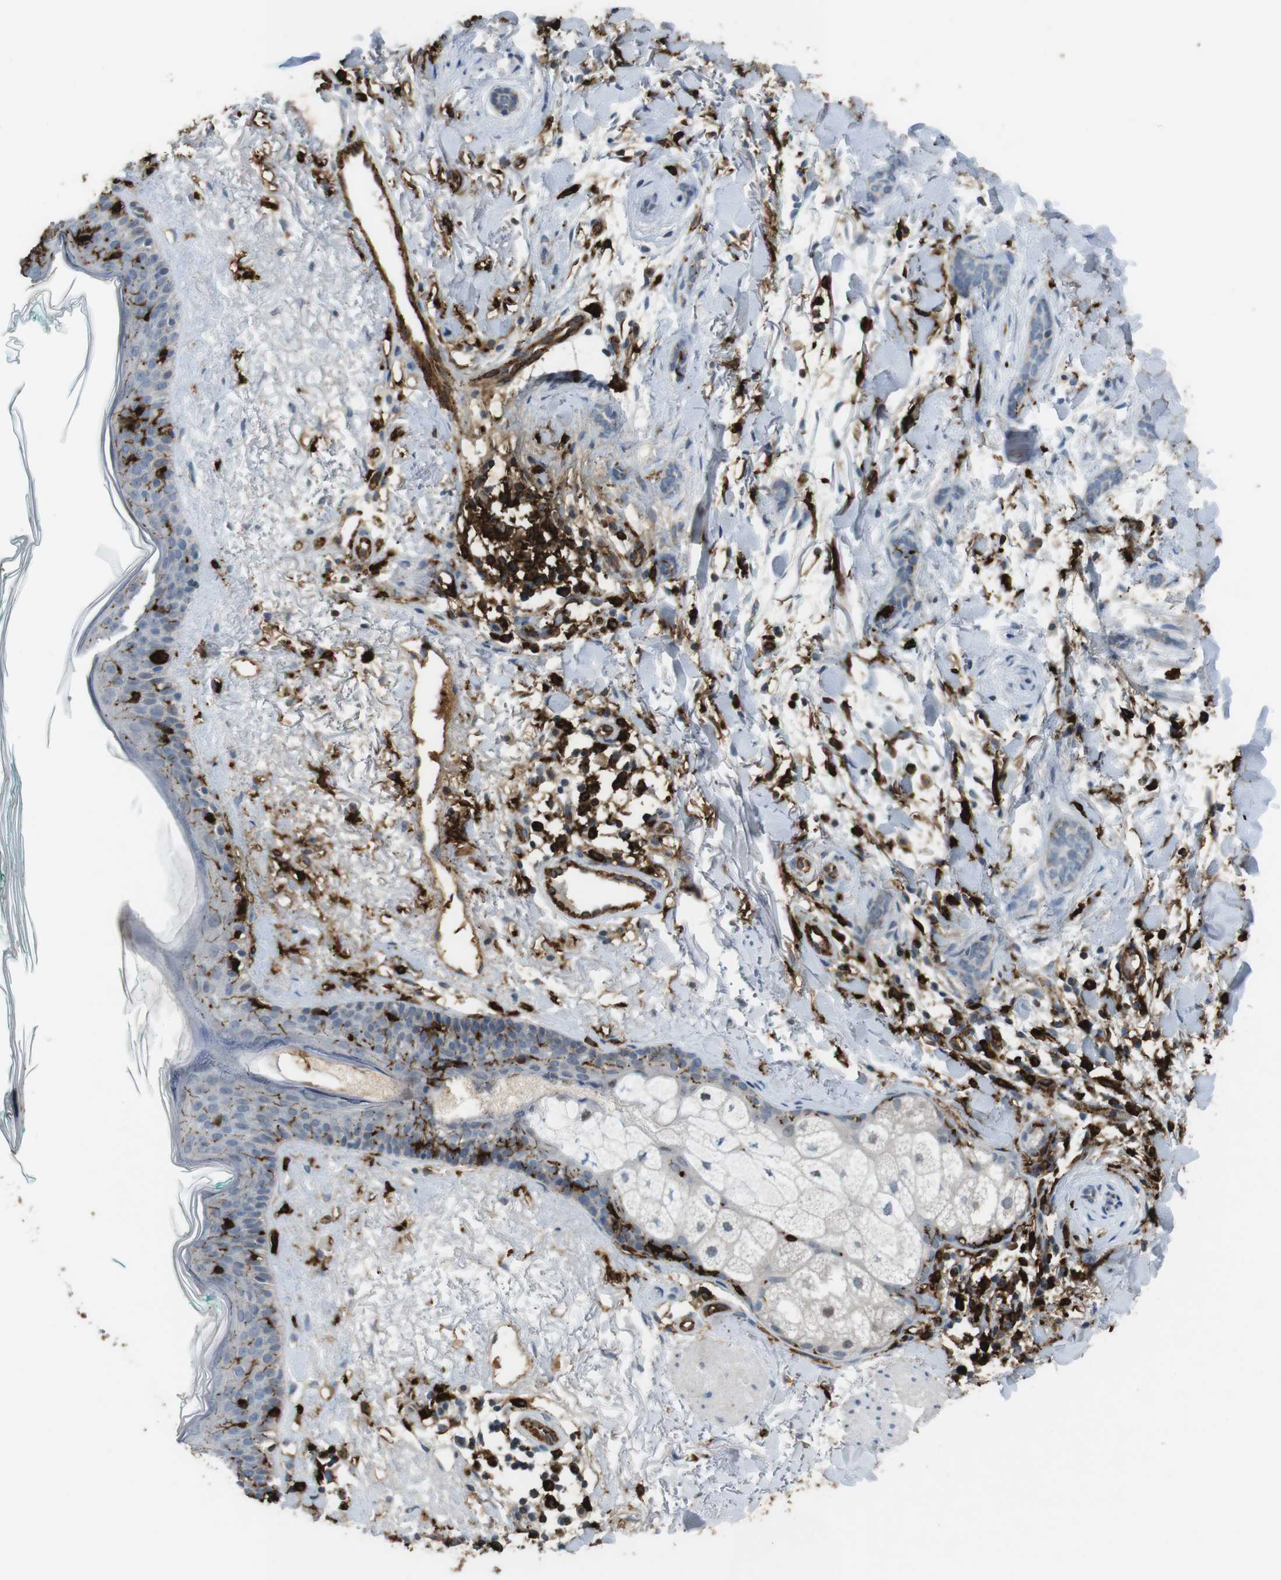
{"staining": {"intensity": "negative", "quantity": "none", "location": "none"}, "tissue": "skin cancer", "cell_type": "Tumor cells", "image_type": "cancer", "snomed": [{"axis": "morphology", "description": "Basal cell carcinoma"}, {"axis": "morphology", "description": "Adnexal tumor, benign"}, {"axis": "topography", "description": "Skin"}], "caption": "A photomicrograph of skin benign adnexal tumor stained for a protein shows no brown staining in tumor cells.", "gene": "HLA-DRA", "patient": {"sex": "female", "age": 42}}